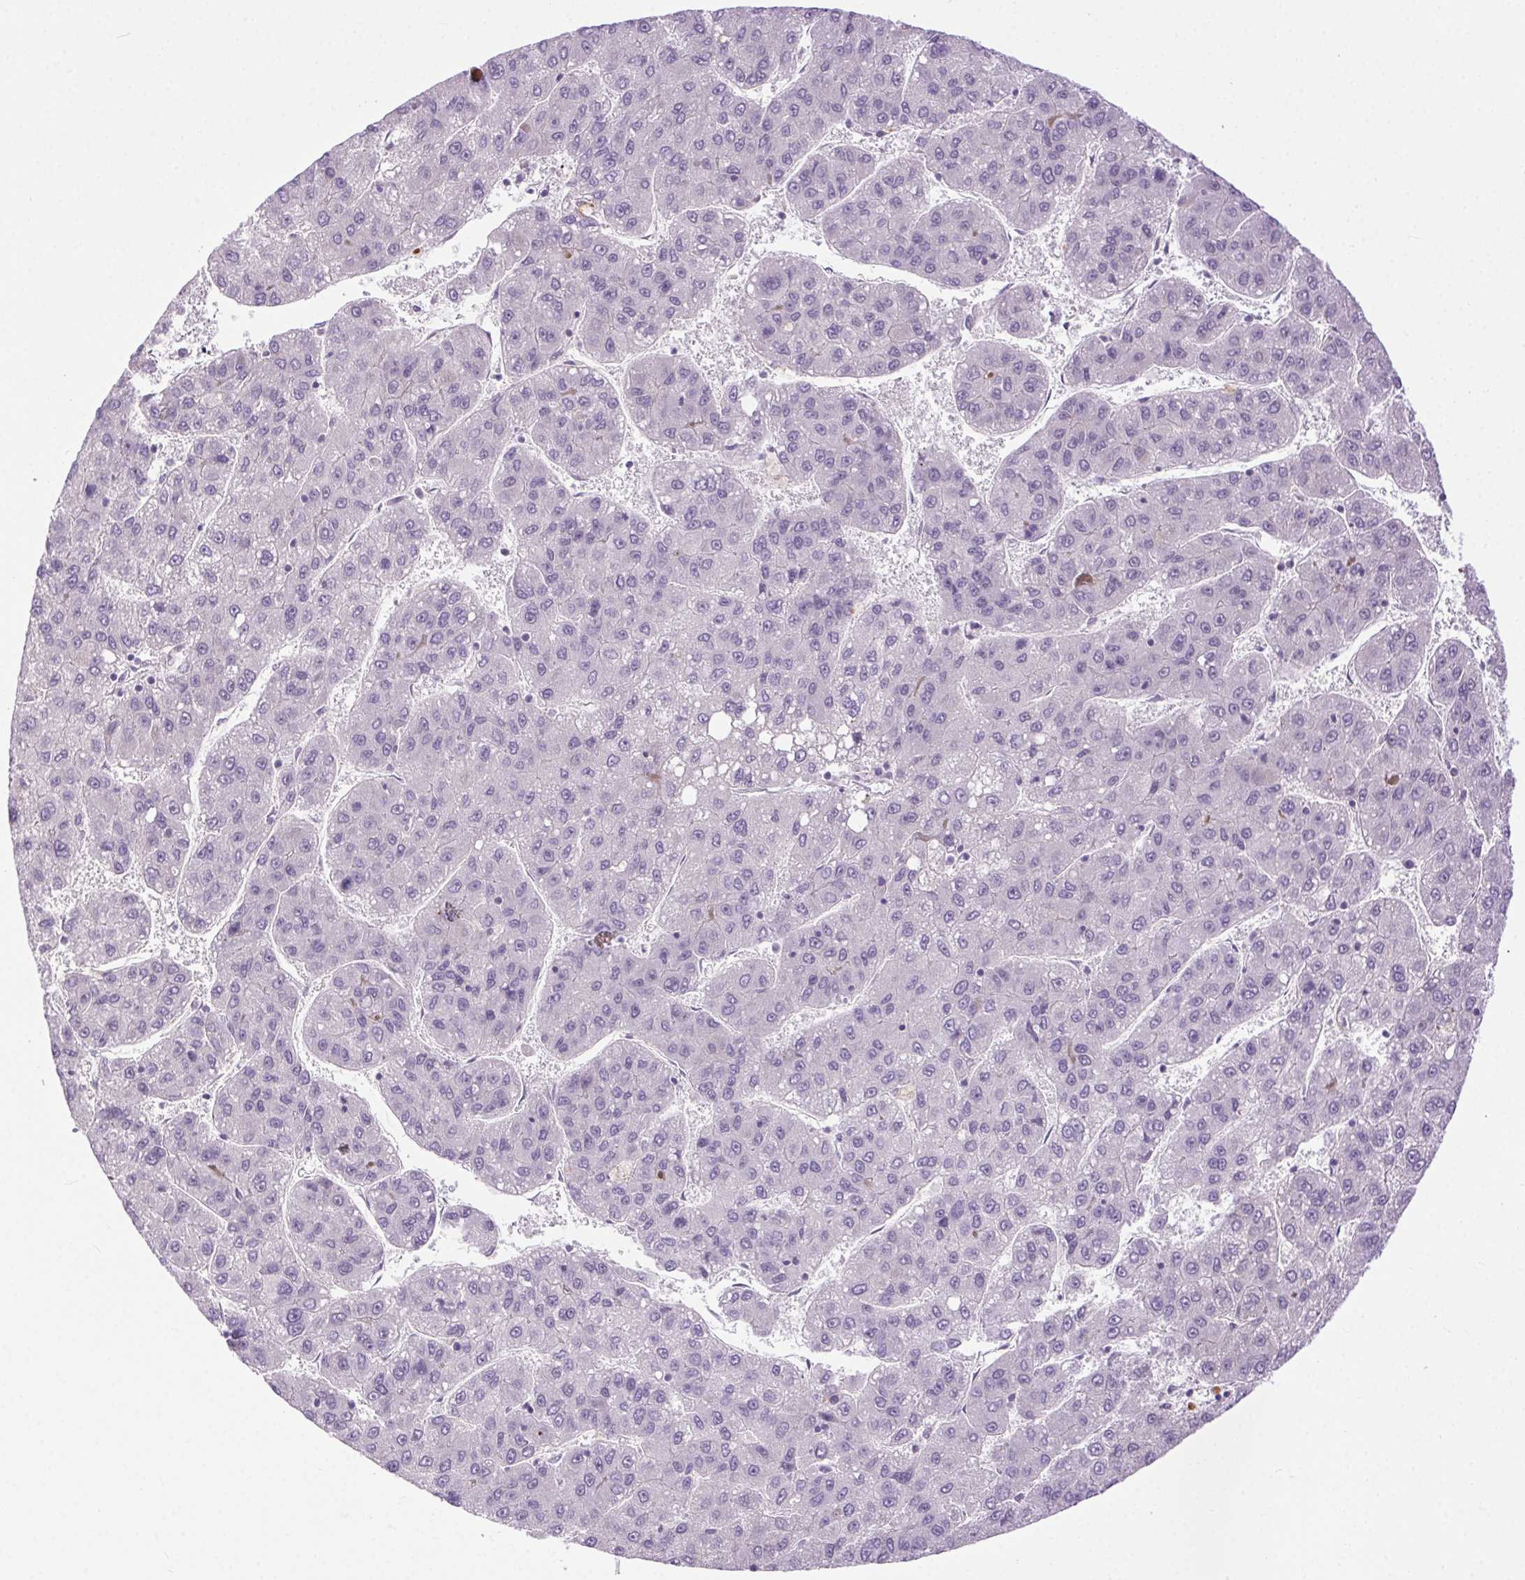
{"staining": {"intensity": "negative", "quantity": "none", "location": "none"}, "tissue": "liver cancer", "cell_type": "Tumor cells", "image_type": "cancer", "snomed": [{"axis": "morphology", "description": "Carcinoma, Hepatocellular, NOS"}, {"axis": "topography", "description": "Liver"}], "caption": "Image shows no protein positivity in tumor cells of liver cancer (hepatocellular carcinoma) tissue.", "gene": "SYT11", "patient": {"sex": "female", "age": 82}}